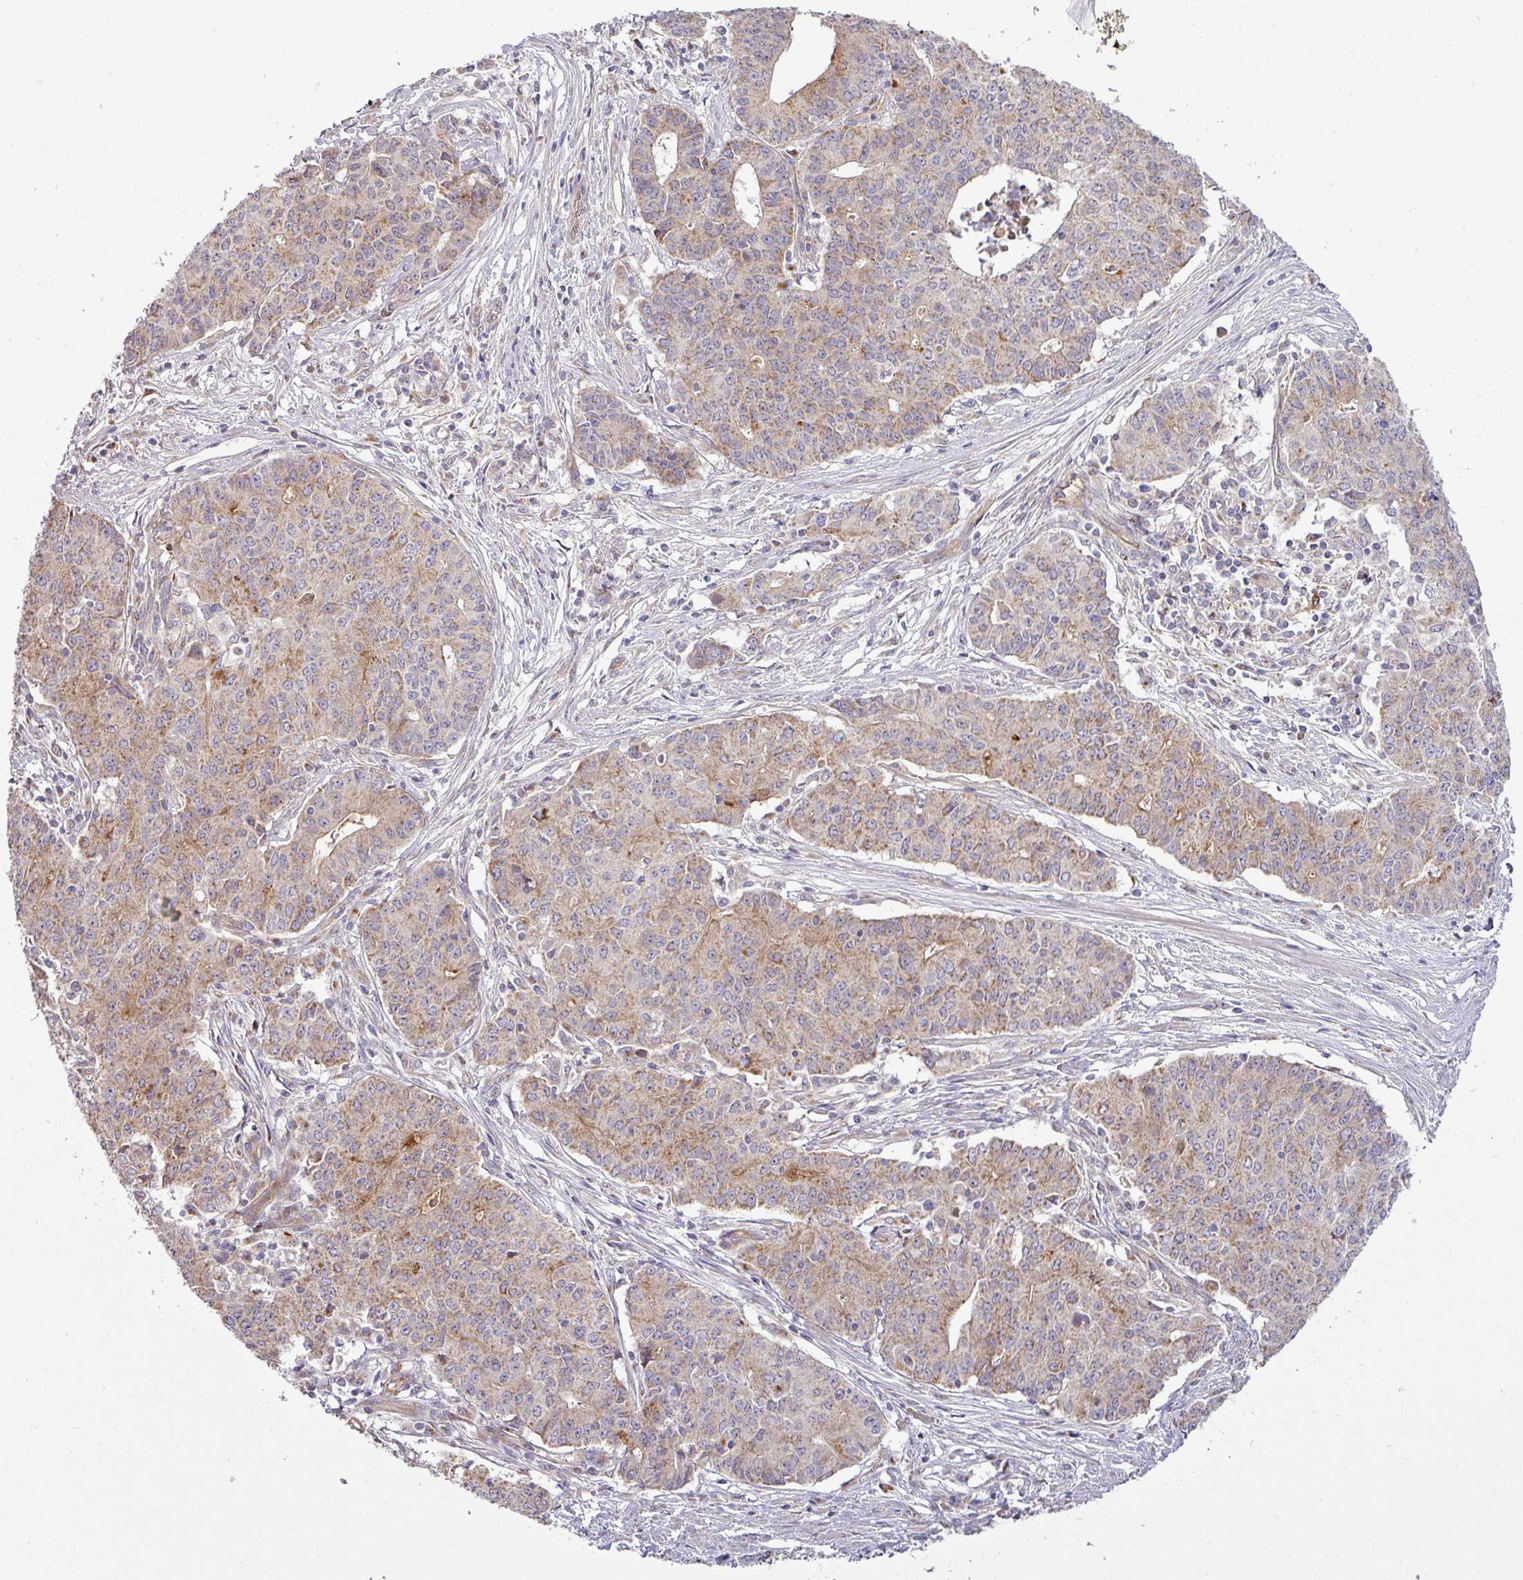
{"staining": {"intensity": "moderate", "quantity": ">75%", "location": "cytoplasmic/membranous"}, "tissue": "endometrial cancer", "cell_type": "Tumor cells", "image_type": "cancer", "snomed": [{"axis": "morphology", "description": "Adenocarcinoma, NOS"}, {"axis": "topography", "description": "Endometrium"}], "caption": "DAB (3,3'-diaminobenzidine) immunohistochemical staining of human endometrial adenocarcinoma demonstrates moderate cytoplasmic/membranous protein staining in about >75% of tumor cells.", "gene": "TIMMDC1", "patient": {"sex": "female", "age": 59}}